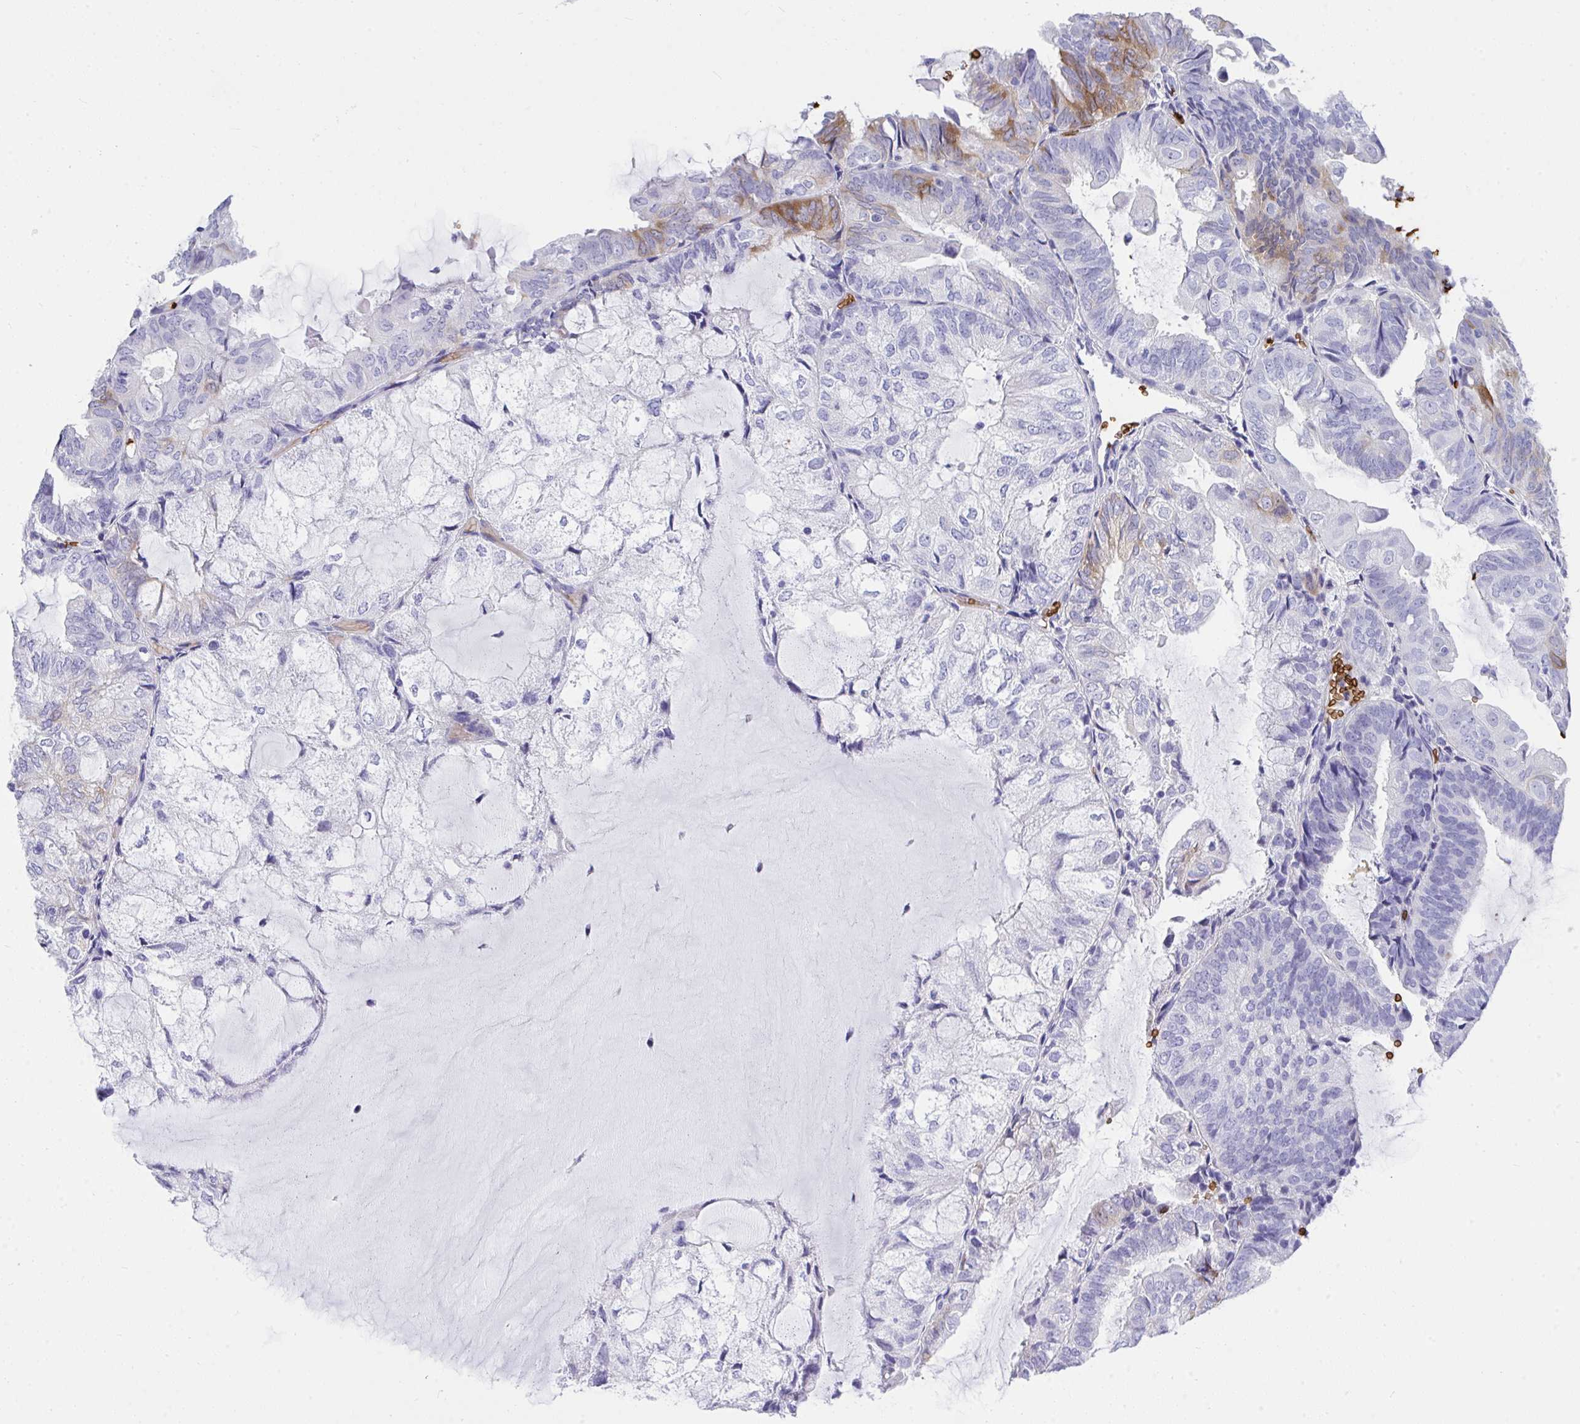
{"staining": {"intensity": "moderate", "quantity": "<25%", "location": "cytoplasmic/membranous"}, "tissue": "endometrial cancer", "cell_type": "Tumor cells", "image_type": "cancer", "snomed": [{"axis": "morphology", "description": "Adenocarcinoma, NOS"}, {"axis": "topography", "description": "Endometrium"}], "caption": "Approximately <25% of tumor cells in human endometrial cancer exhibit moderate cytoplasmic/membranous protein staining as visualized by brown immunohistochemical staining.", "gene": "ANK1", "patient": {"sex": "female", "age": 81}}